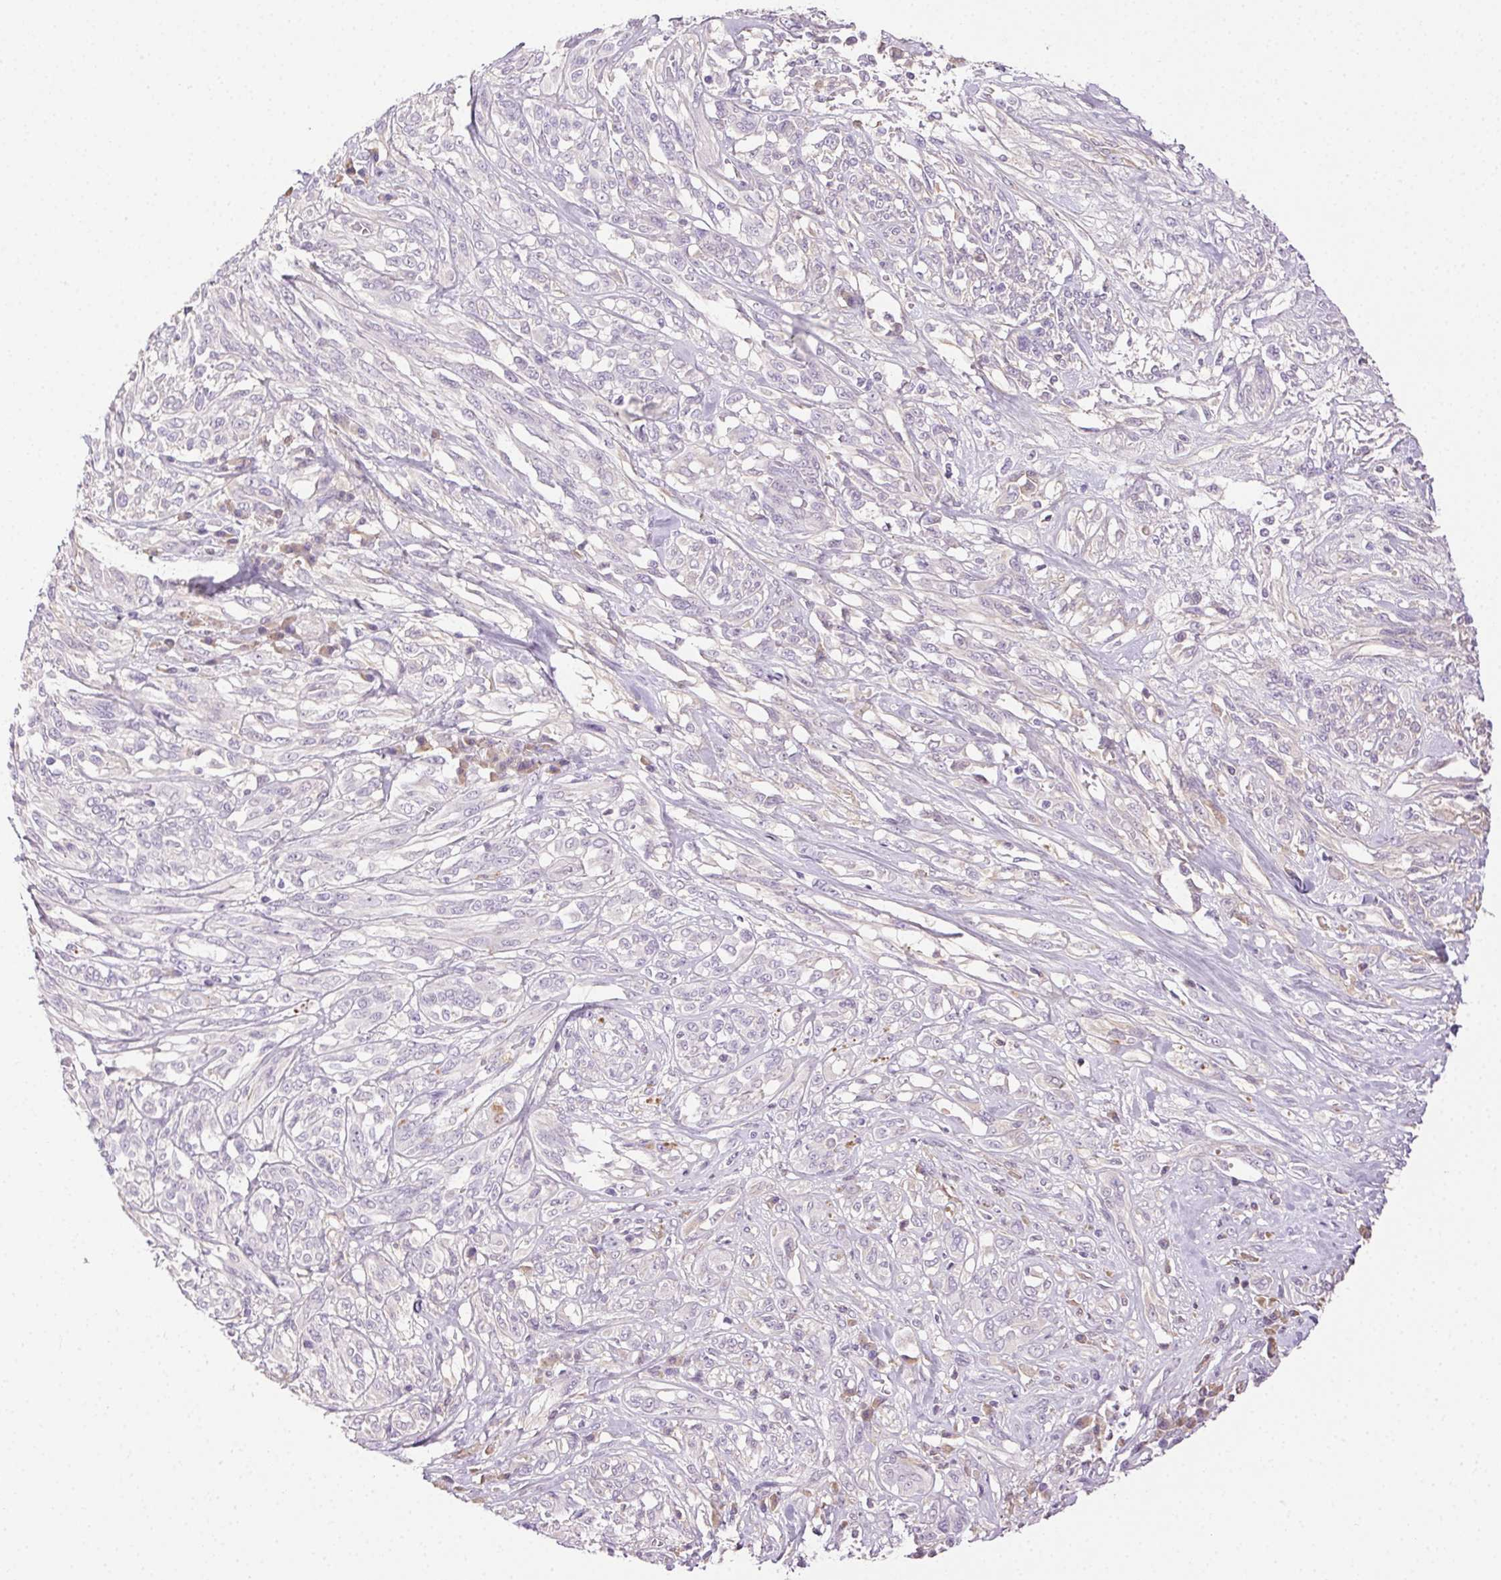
{"staining": {"intensity": "negative", "quantity": "none", "location": "none"}, "tissue": "melanoma", "cell_type": "Tumor cells", "image_type": "cancer", "snomed": [{"axis": "morphology", "description": "Malignant melanoma, NOS"}, {"axis": "topography", "description": "Skin"}], "caption": "Human melanoma stained for a protein using IHC shows no expression in tumor cells.", "gene": "BPIFB2", "patient": {"sex": "female", "age": 91}}